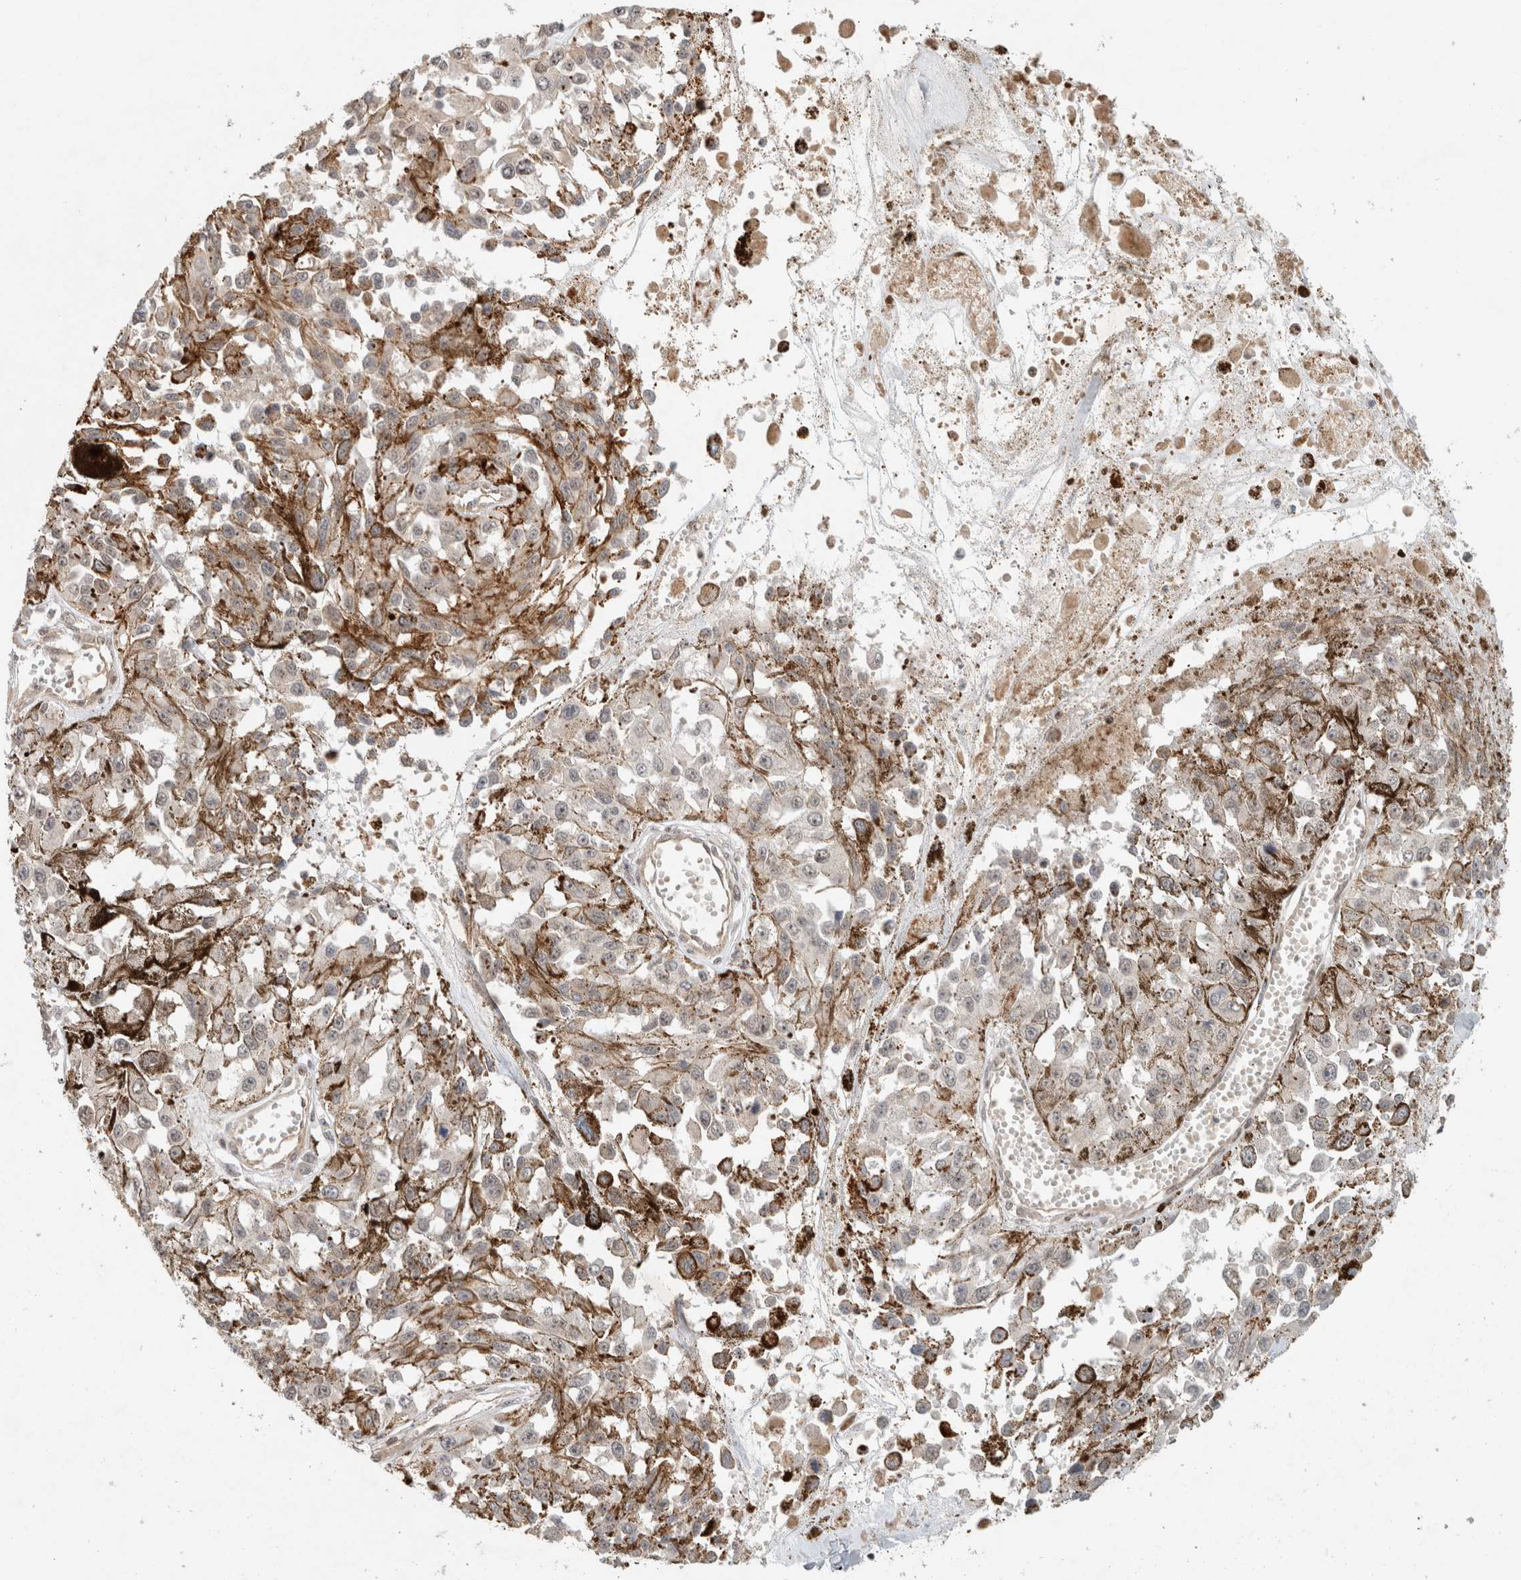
{"staining": {"intensity": "weak", "quantity": "25%-75%", "location": "cytoplasmic/membranous"}, "tissue": "melanoma", "cell_type": "Tumor cells", "image_type": "cancer", "snomed": [{"axis": "morphology", "description": "Malignant melanoma, Metastatic site"}, {"axis": "topography", "description": "Lymph node"}], "caption": "Protein expression by immunohistochemistry shows weak cytoplasmic/membranous expression in about 25%-75% of tumor cells in melanoma.", "gene": "CAAP1", "patient": {"sex": "male", "age": 59}}